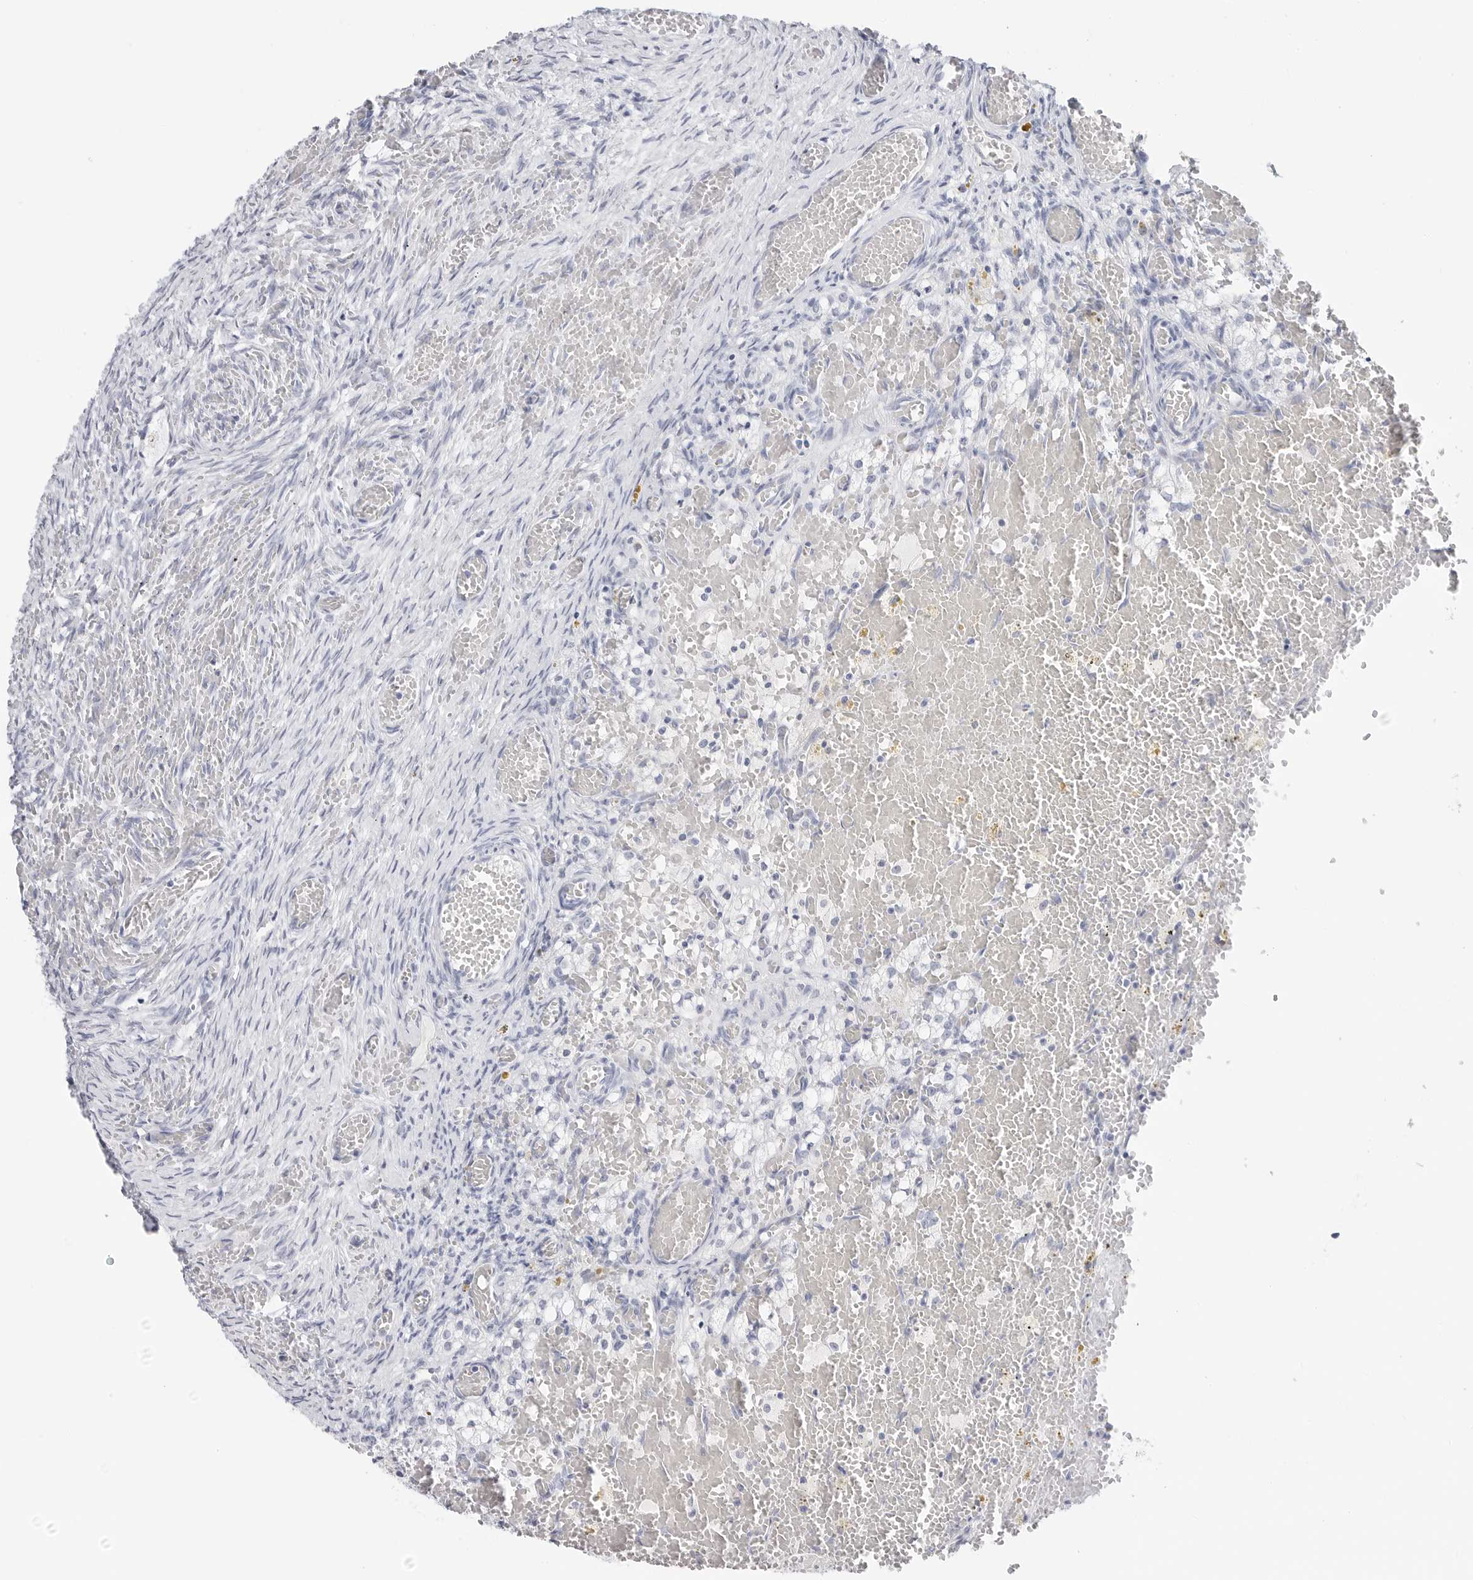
{"staining": {"intensity": "negative", "quantity": "none", "location": "none"}, "tissue": "ovary", "cell_type": "Ovarian stroma cells", "image_type": "normal", "snomed": [{"axis": "morphology", "description": "Adenocarcinoma, NOS"}, {"axis": "topography", "description": "Endometrium"}], "caption": "Immunohistochemical staining of unremarkable human ovary reveals no significant expression in ovarian stroma cells.", "gene": "SLC19A1", "patient": {"sex": "female", "age": 32}}